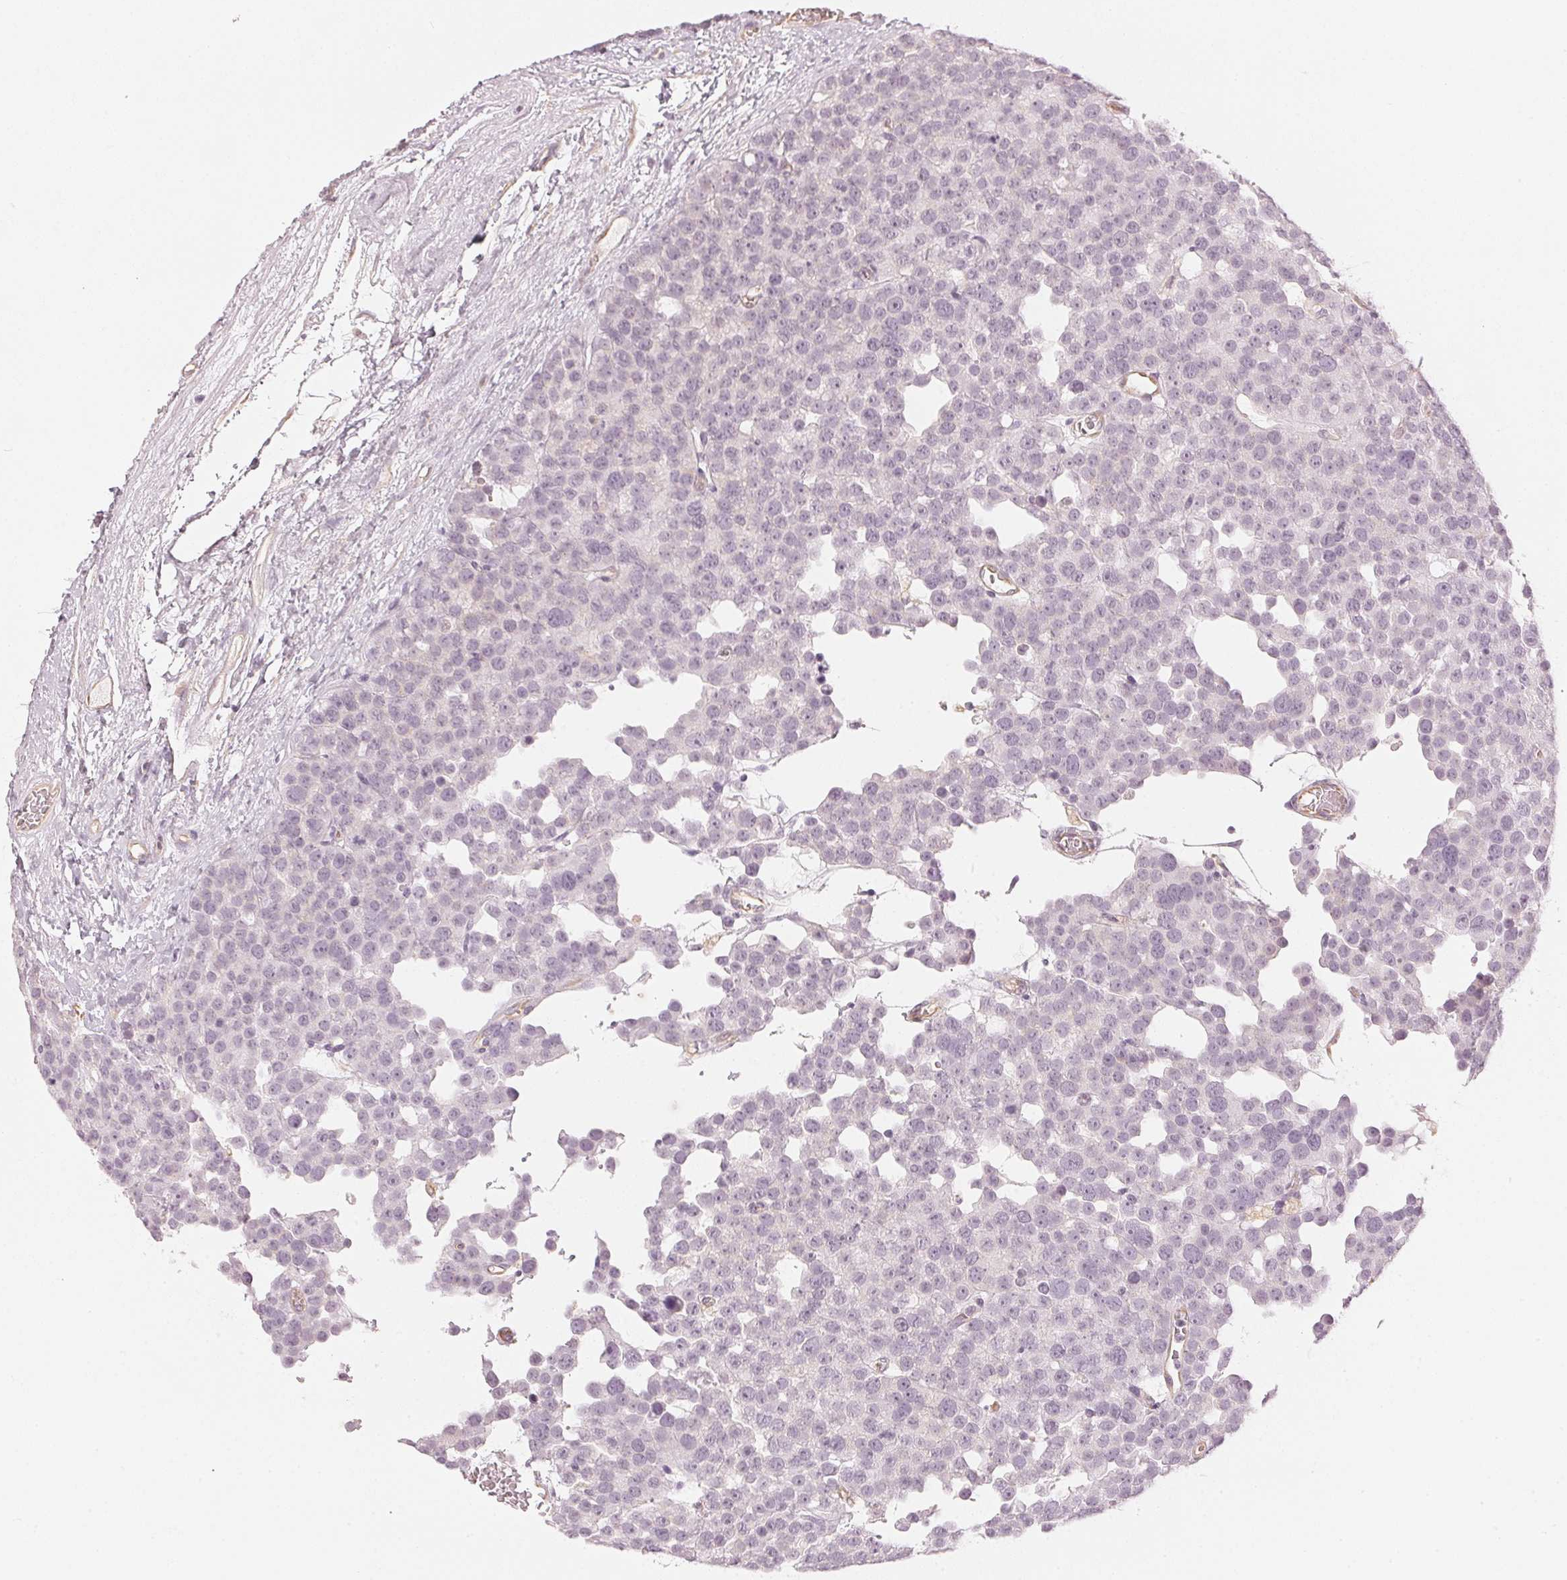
{"staining": {"intensity": "negative", "quantity": "none", "location": "none"}, "tissue": "testis cancer", "cell_type": "Tumor cells", "image_type": "cancer", "snomed": [{"axis": "morphology", "description": "Seminoma, NOS"}, {"axis": "topography", "description": "Testis"}], "caption": "A micrograph of human testis seminoma is negative for staining in tumor cells. (DAB immunohistochemistry (IHC) with hematoxylin counter stain).", "gene": "APLP1", "patient": {"sex": "male", "age": 71}}